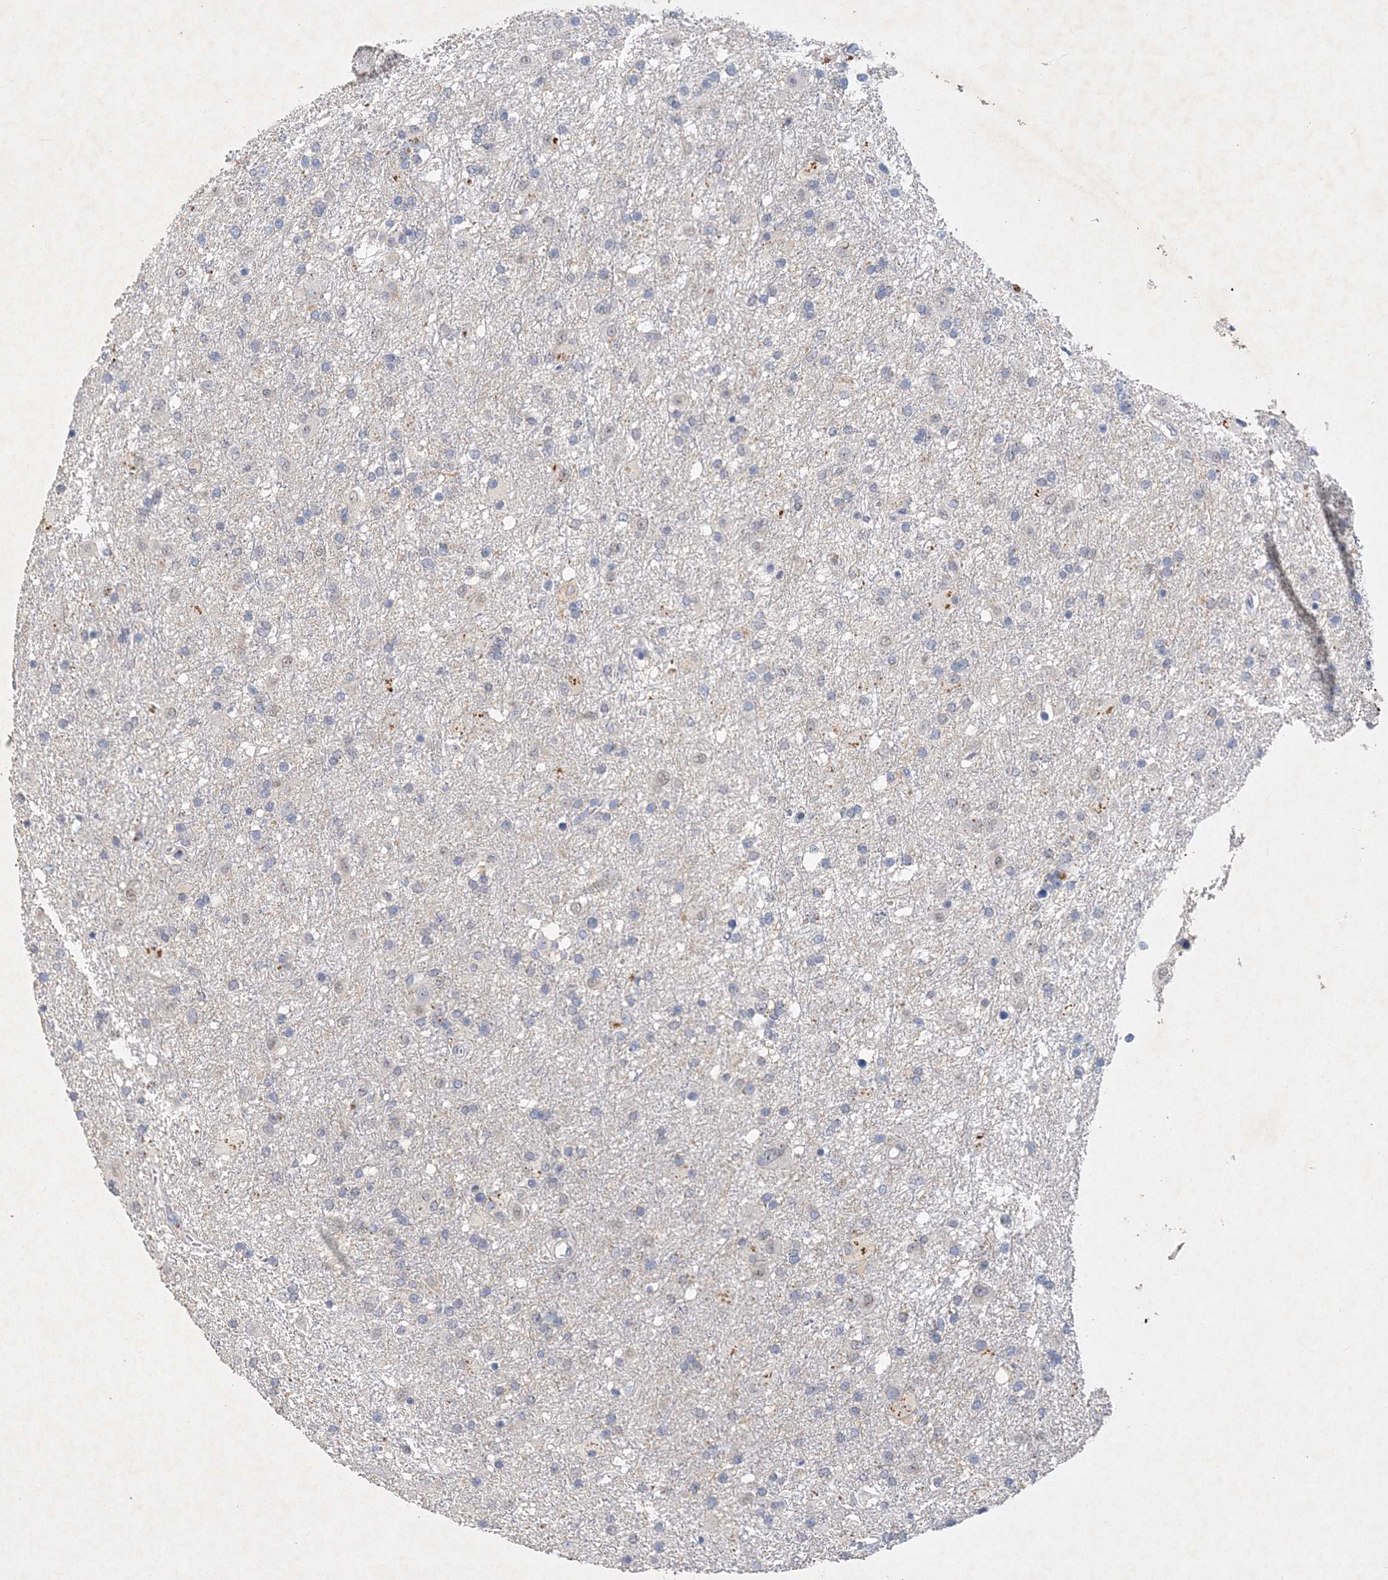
{"staining": {"intensity": "negative", "quantity": "none", "location": "none"}, "tissue": "glioma", "cell_type": "Tumor cells", "image_type": "cancer", "snomed": [{"axis": "morphology", "description": "Glioma, malignant, Low grade"}, {"axis": "topography", "description": "Brain"}], "caption": "Immunohistochemical staining of glioma displays no significant staining in tumor cells.", "gene": "C11orf58", "patient": {"sex": "male", "age": 65}}